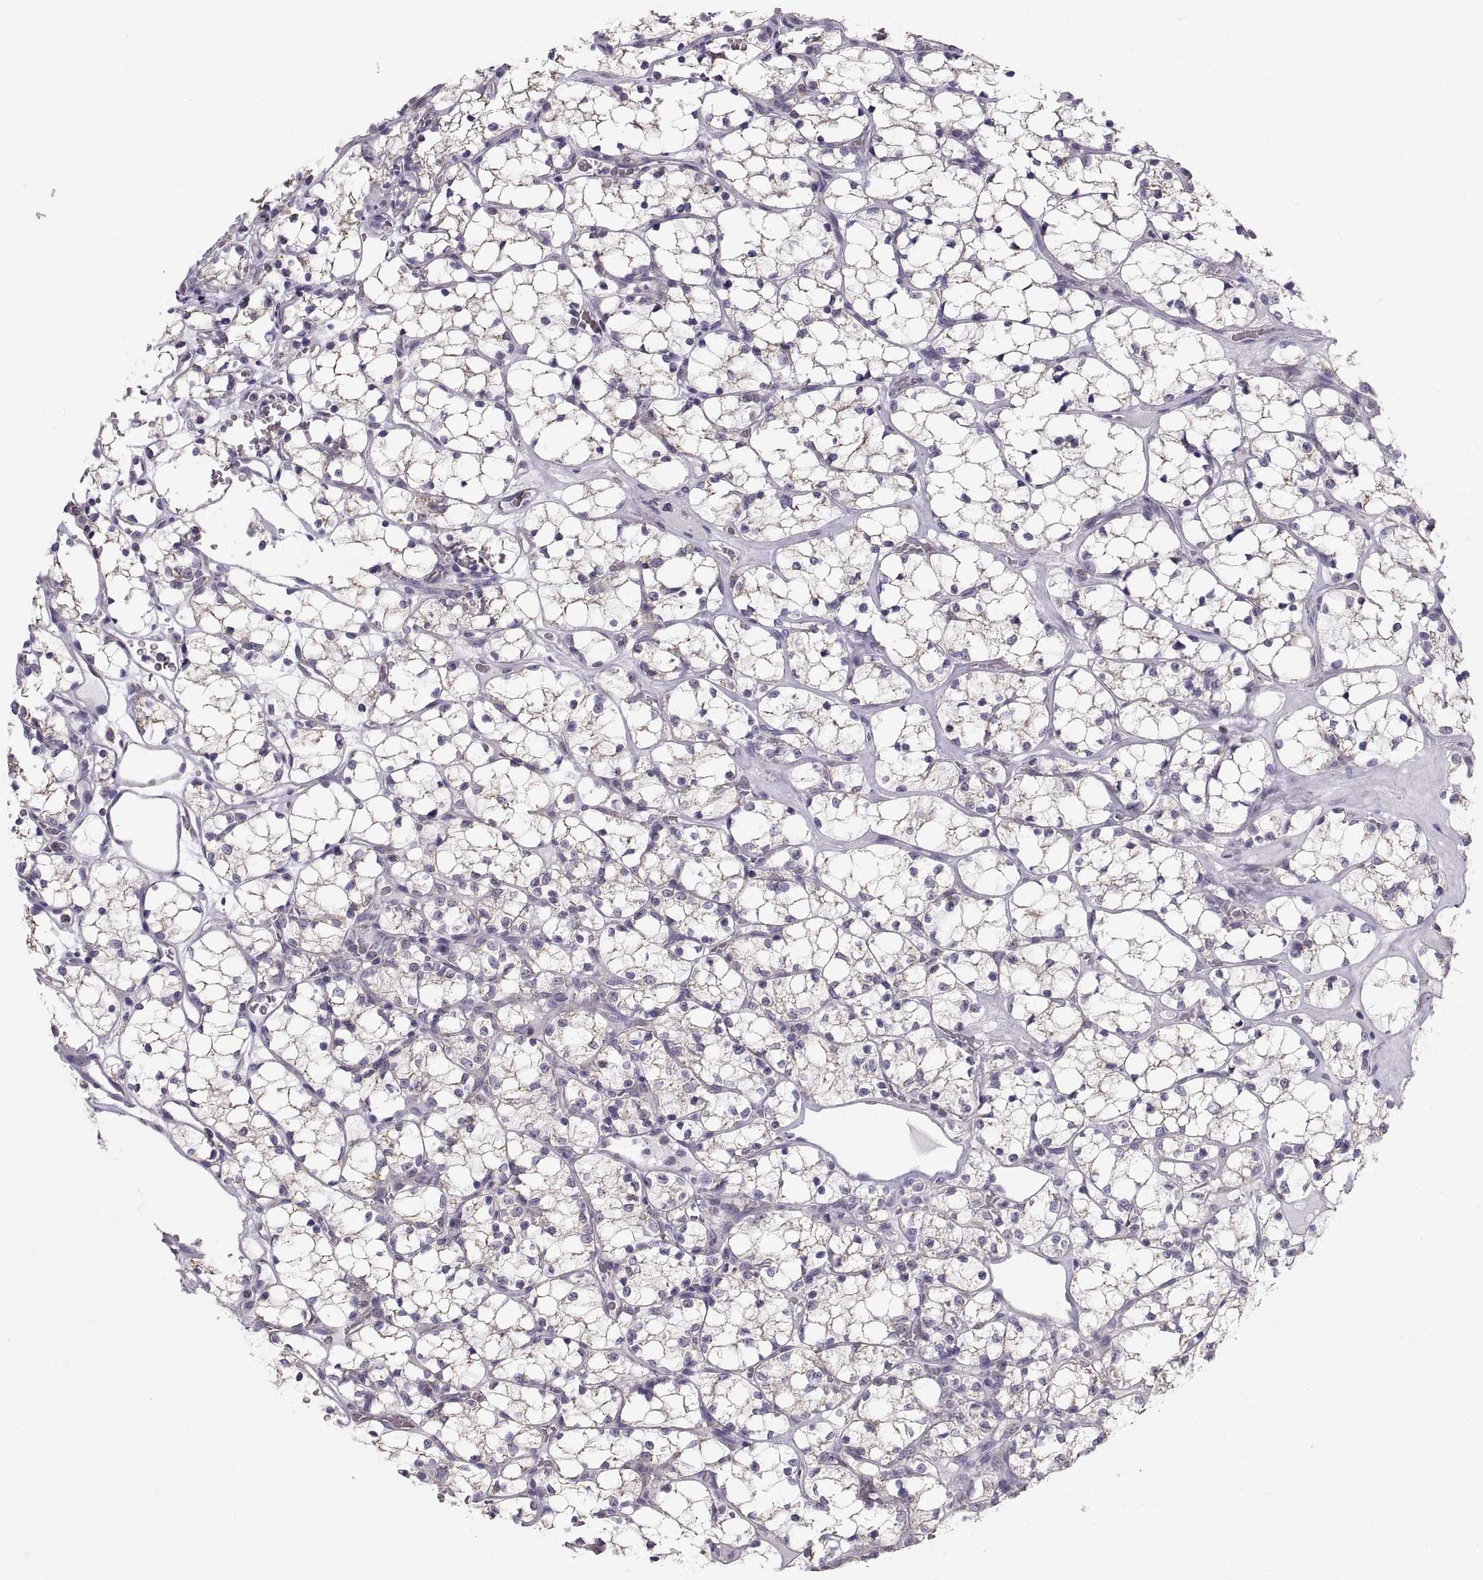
{"staining": {"intensity": "weak", "quantity": "<25%", "location": "cytoplasmic/membranous"}, "tissue": "renal cancer", "cell_type": "Tumor cells", "image_type": "cancer", "snomed": [{"axis": "morphology", "description": "Adenocarcinoma, NOS"}, {"axis": "topography", "description": "Kidney"}], "caption": "Tumor cells are negative for brown protein staining in renal cancer (adenocarcinoma). (DAB immunohistochemistry, high magnification).", "gene": "STMND1", "patient": {"sex": "female", "age": 69}}